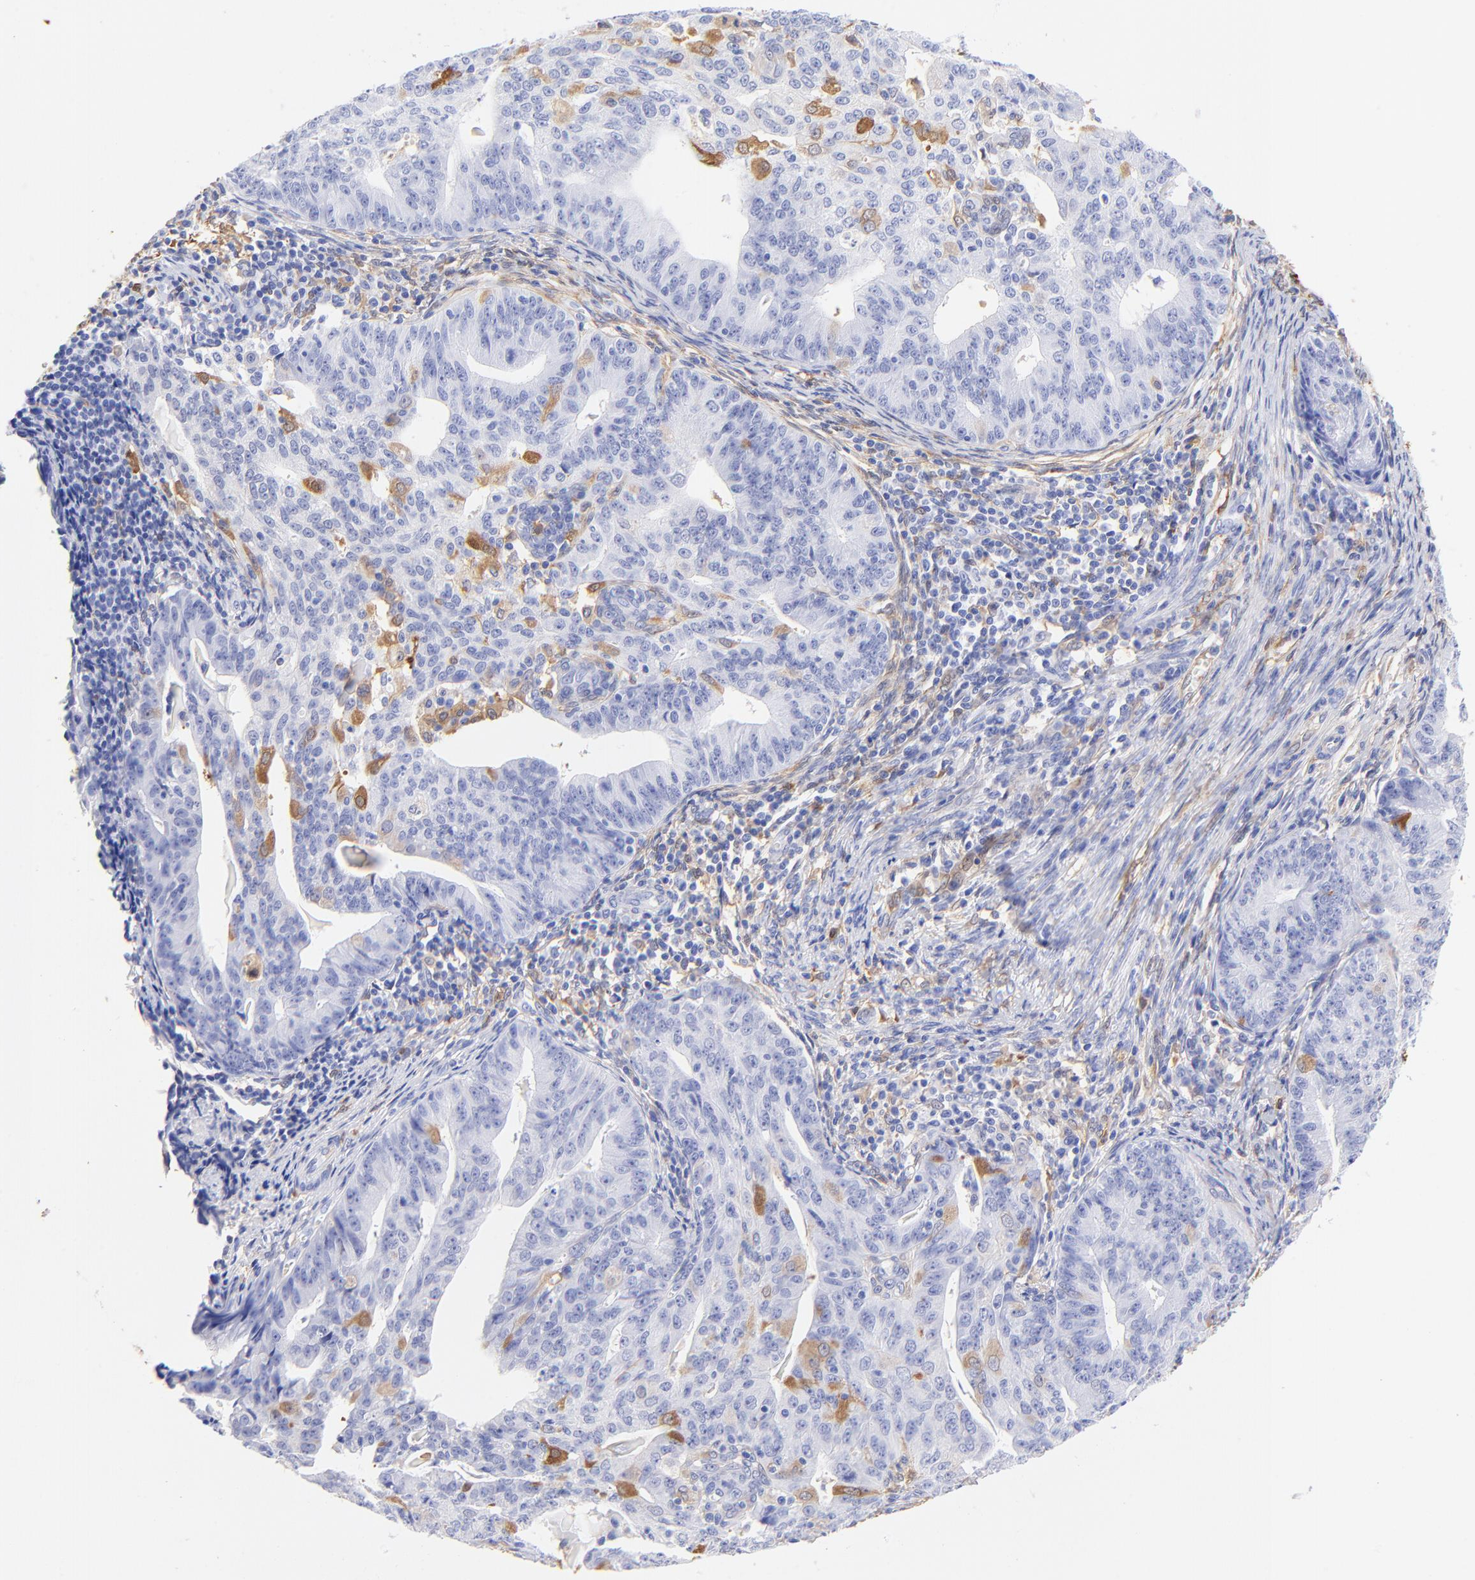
{"staining": {"intensity": "negative", "quantity": "none", "location": "none"}, "tissue": "endometrial cancer", "cell_type": "Tumor cells", "image_type": "cancer", "snomed": [{"axis": "morphology", "description": "Adenocarcinoma, NOS"}, {"axis": "topography", "description": "Endometrium"}], "caption": "Immunohistochemistry (IHC) image of human endometrial cancer stained for a protein (brown), which shows no positivity in tumor cells.", "gene": "ALDH1A1", "patient": {"sex": "female", "age": 56}}